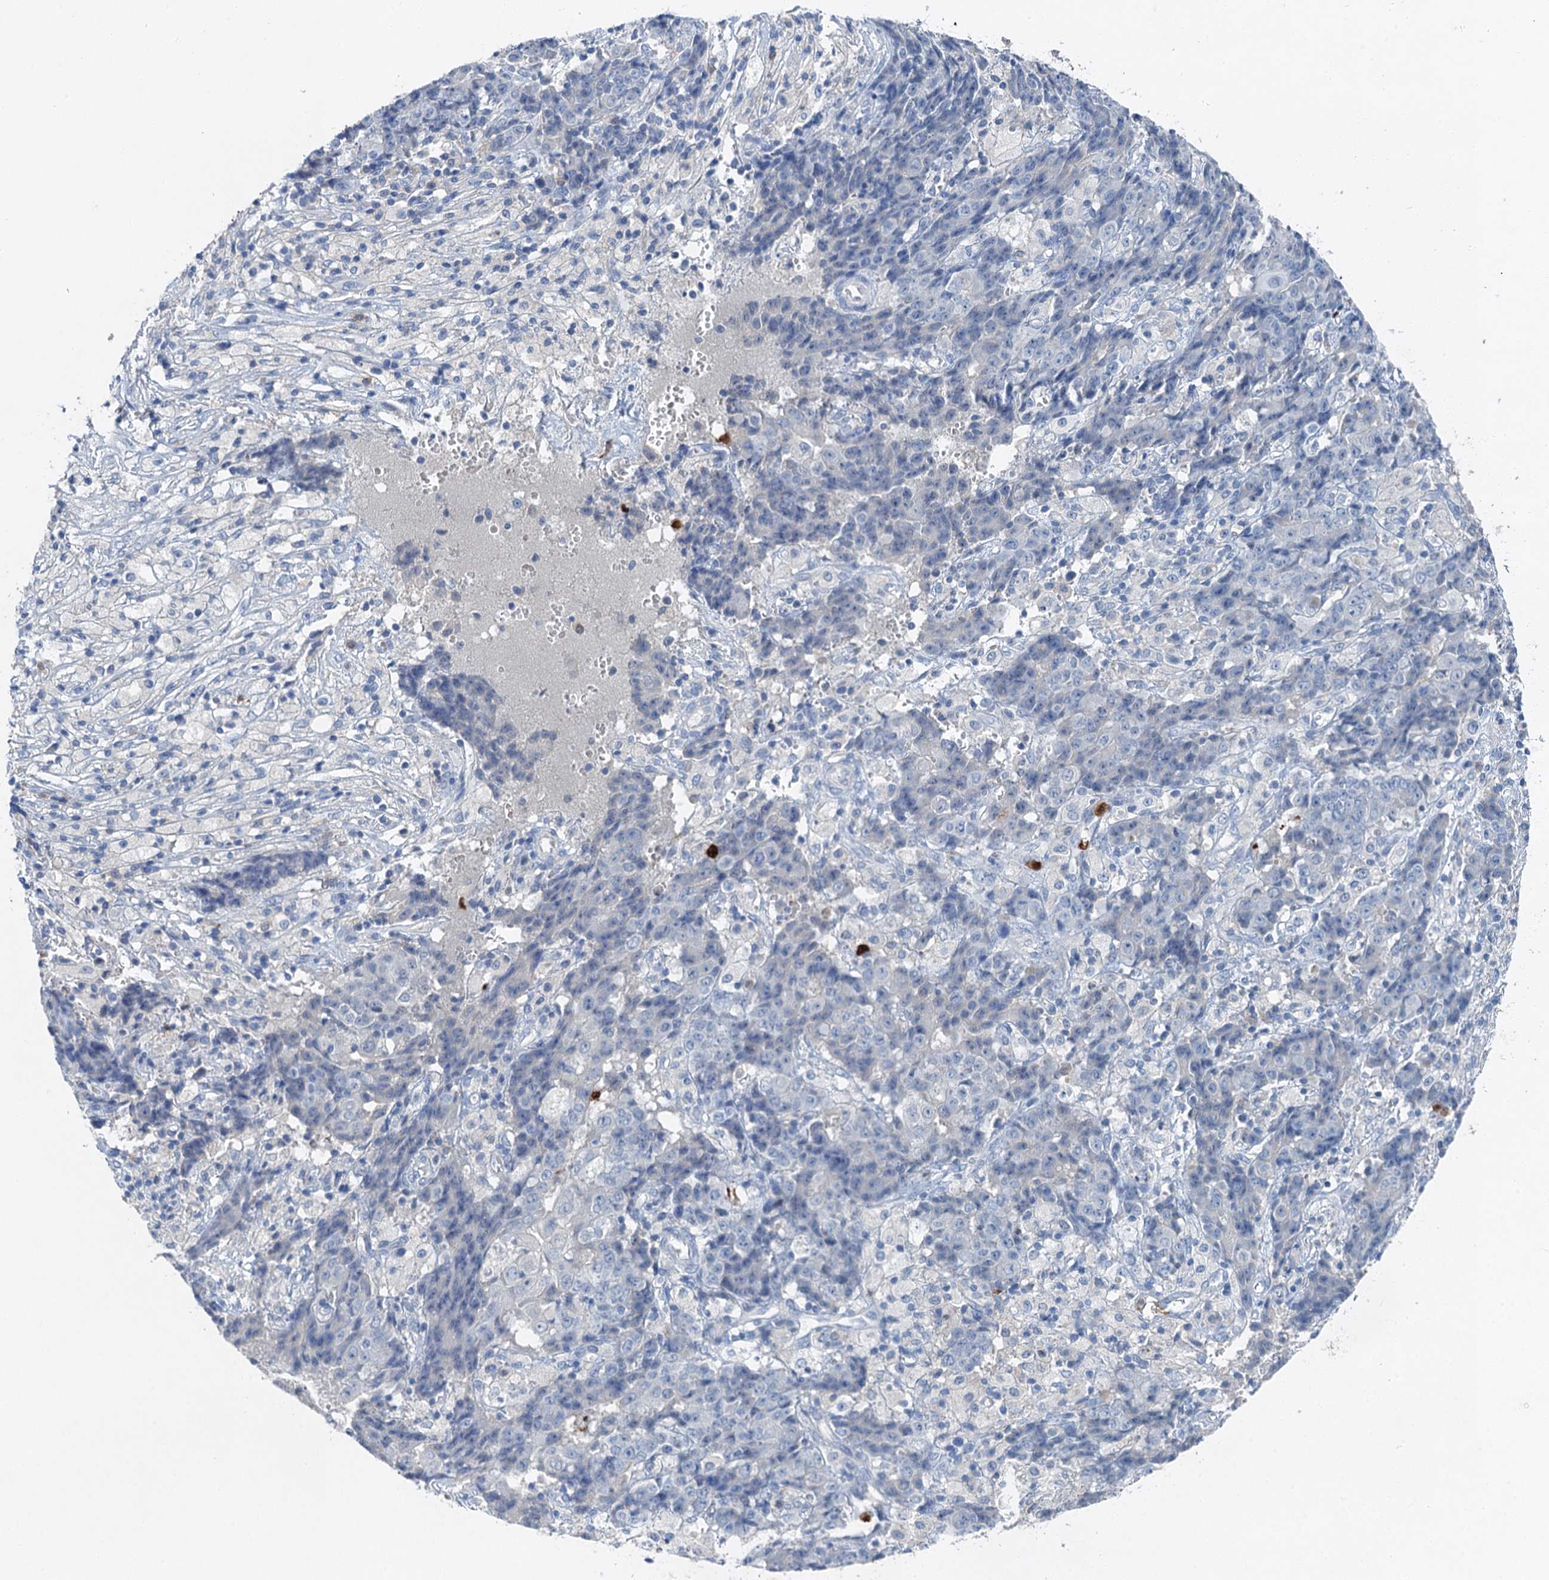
{"staining": {"intensity": "negative", "quantity": "none", "location": "none"}, "tissue": "ovarian cancer", "cell_type": "Tumor cells", "image_type": "cancer", "snomed": [{"axis": "morphology", "description": "Carcinoma, endometroid"}, {"axis": "topography", "description": "Ovary"}], "caption": "A high-resolution micrograph shows immunohistochemistry (IHC) staining of ovarian cancer, which displays no significant positivity in tumor cells.", "gene": "OTOA", "patient": {"sex": "female", "age": 42}}